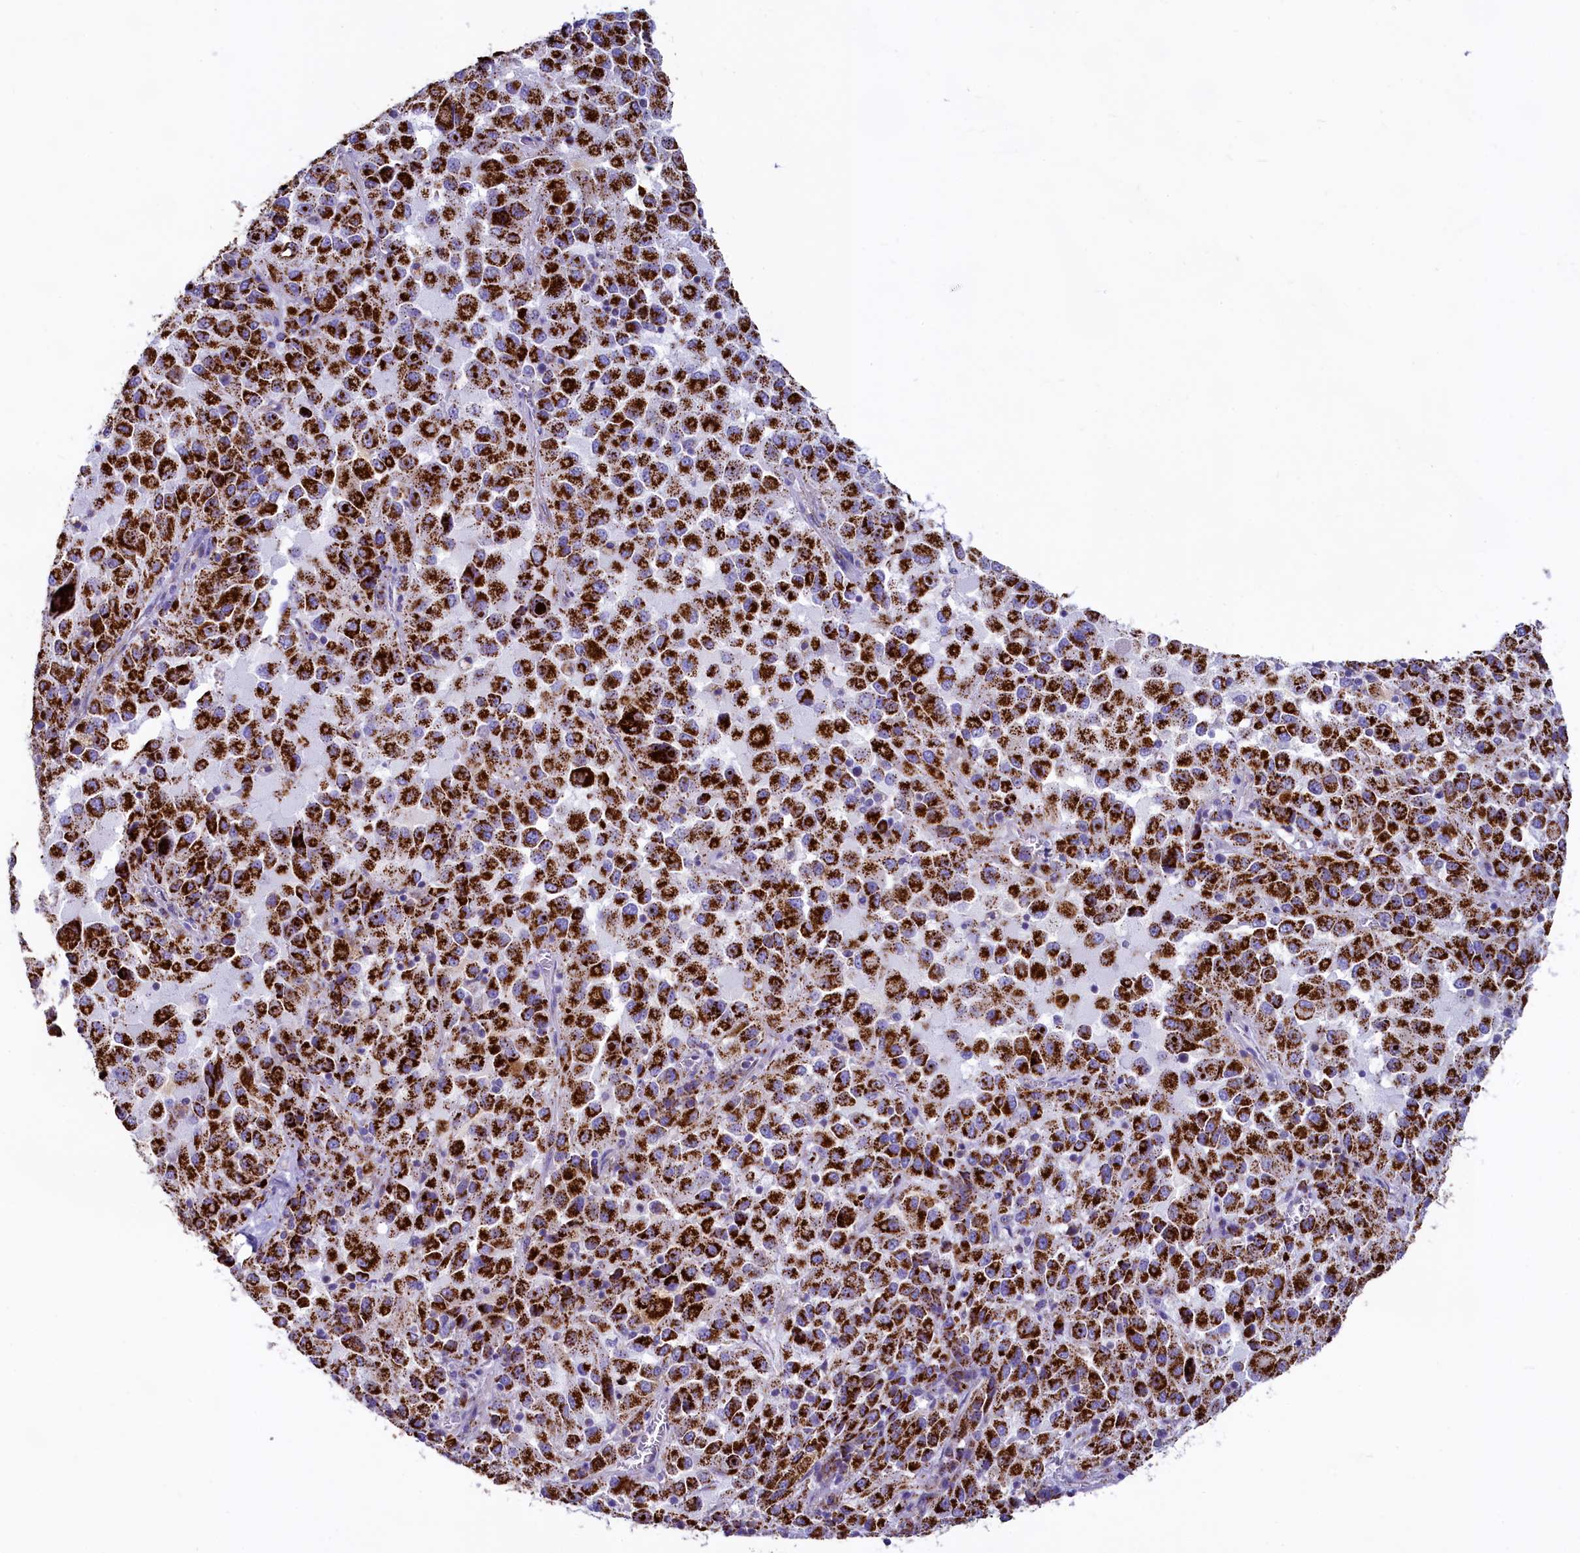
{"staining": {"intensity": "strong", "quantity": ">75%", "location": "cytoplasmic/membranous"}, "tissue": "melanoma", "cell_type": "Tumor cells", "image_type": "cancer", "snomed": [{"axis": "morphology", "description": "Malignant melanoma, Metastatic site"}, {"axis": "topography", "description": "Lung"}], "caption": "Human malignant melanoma (metastatic site) stained for a protein (brown) shows strong cytoplasmic/membranous positive expression in about >75% of tumor cells.", "gene": "IDH3A", "patient": {"sex": "male", "age": 64}}